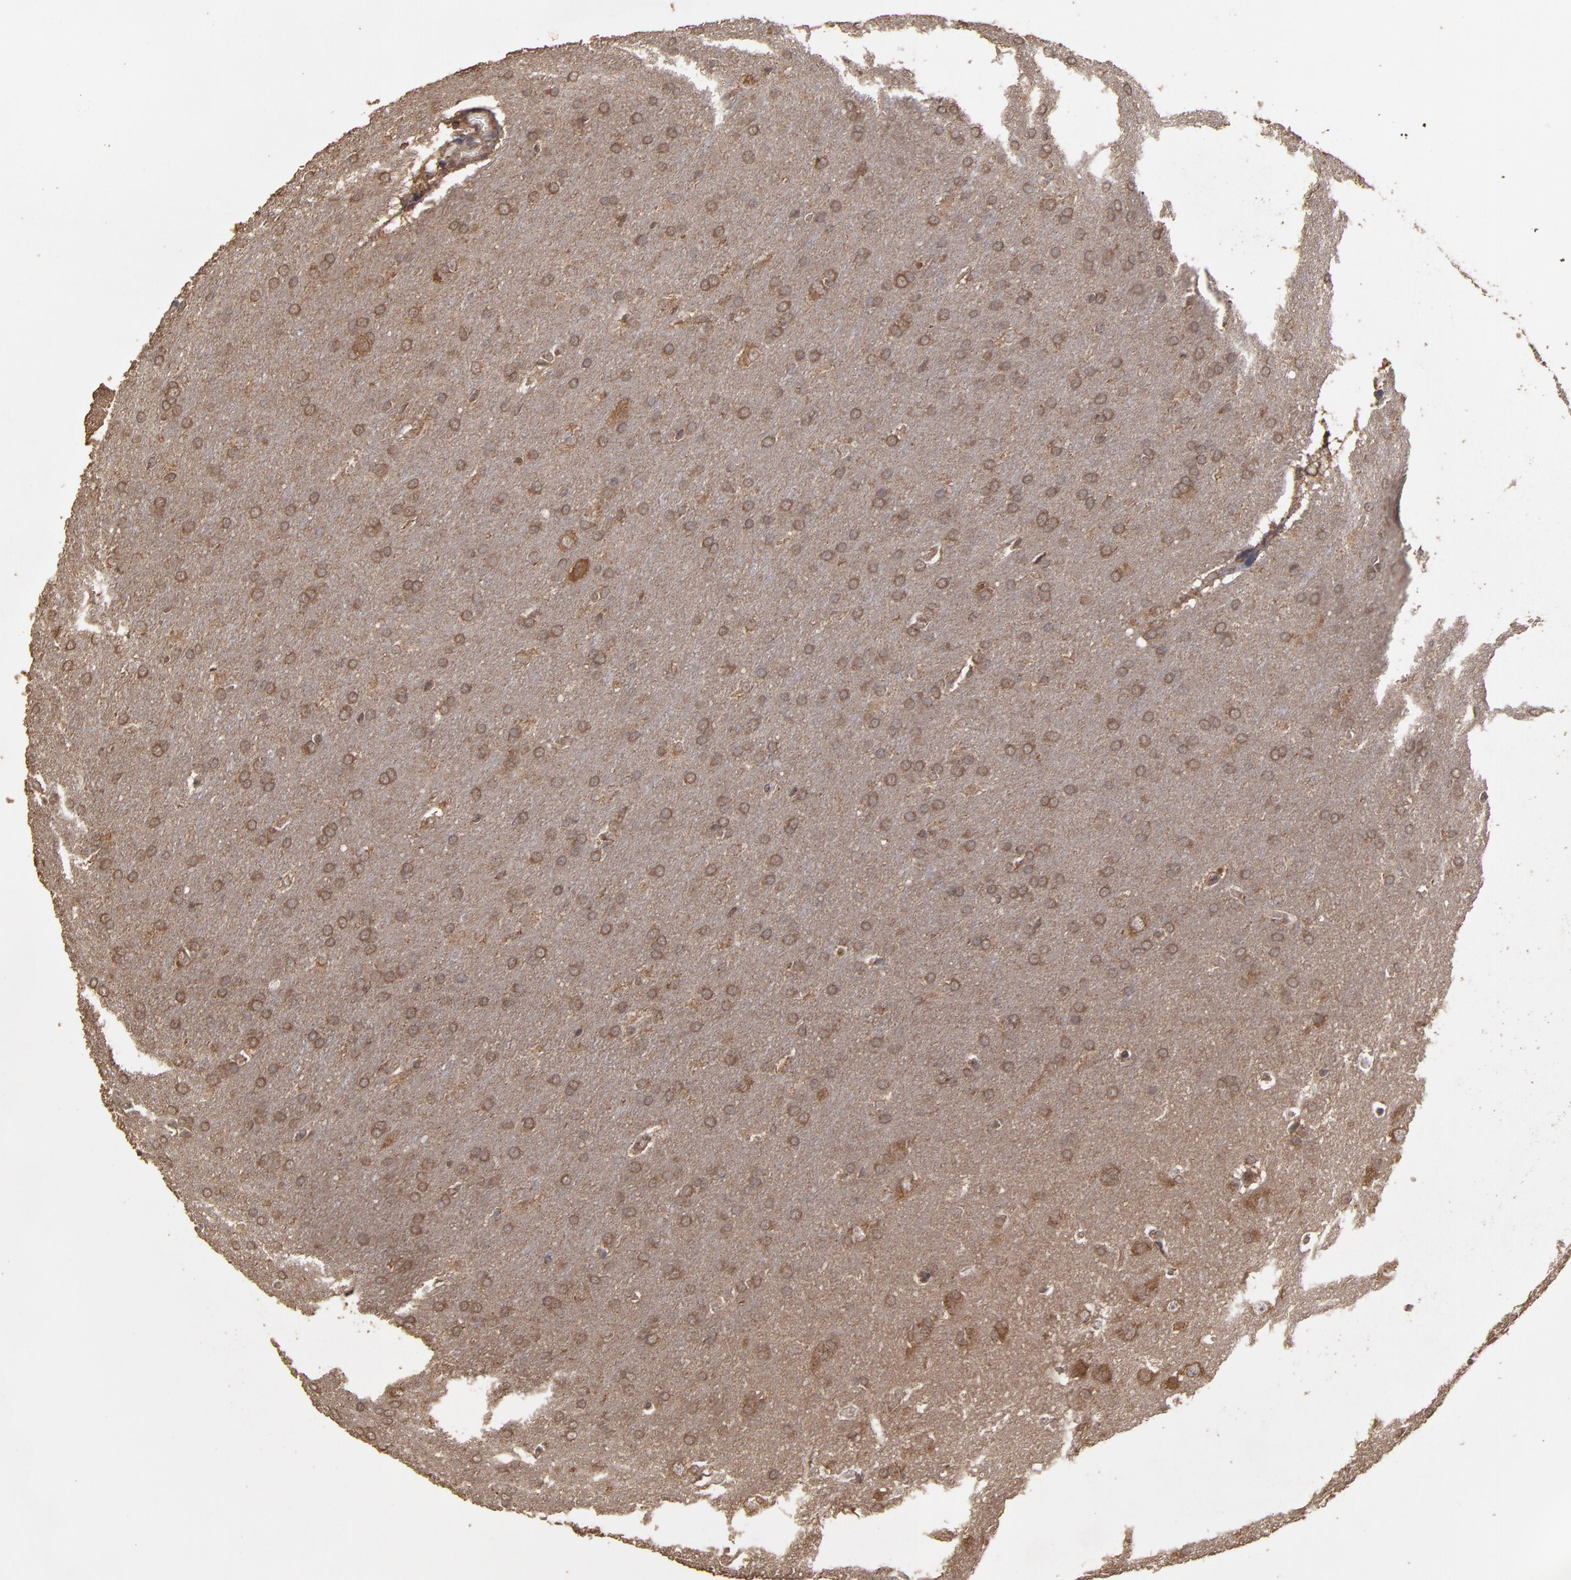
{"staining": {"intensity": "moderate", "quantity": ">75%", "location": "cytoplasmic/membranous"}, "tissue": "glioma", "cell_type": "Tumor cells", "image_type": "cancer", "snomed": [{"axis": "morphology", "description": "Glioma, malignant, Low grade"}, {"axis": "topography", "description": "Brain"}], "caption": "IHC (DAB) staining of glioma exhibits moderate cytoplasmic/membranous protein staining in about >75% of tumor cells.", "gene": "MMP2", "patient": {"sex": "female", "age": 32}}